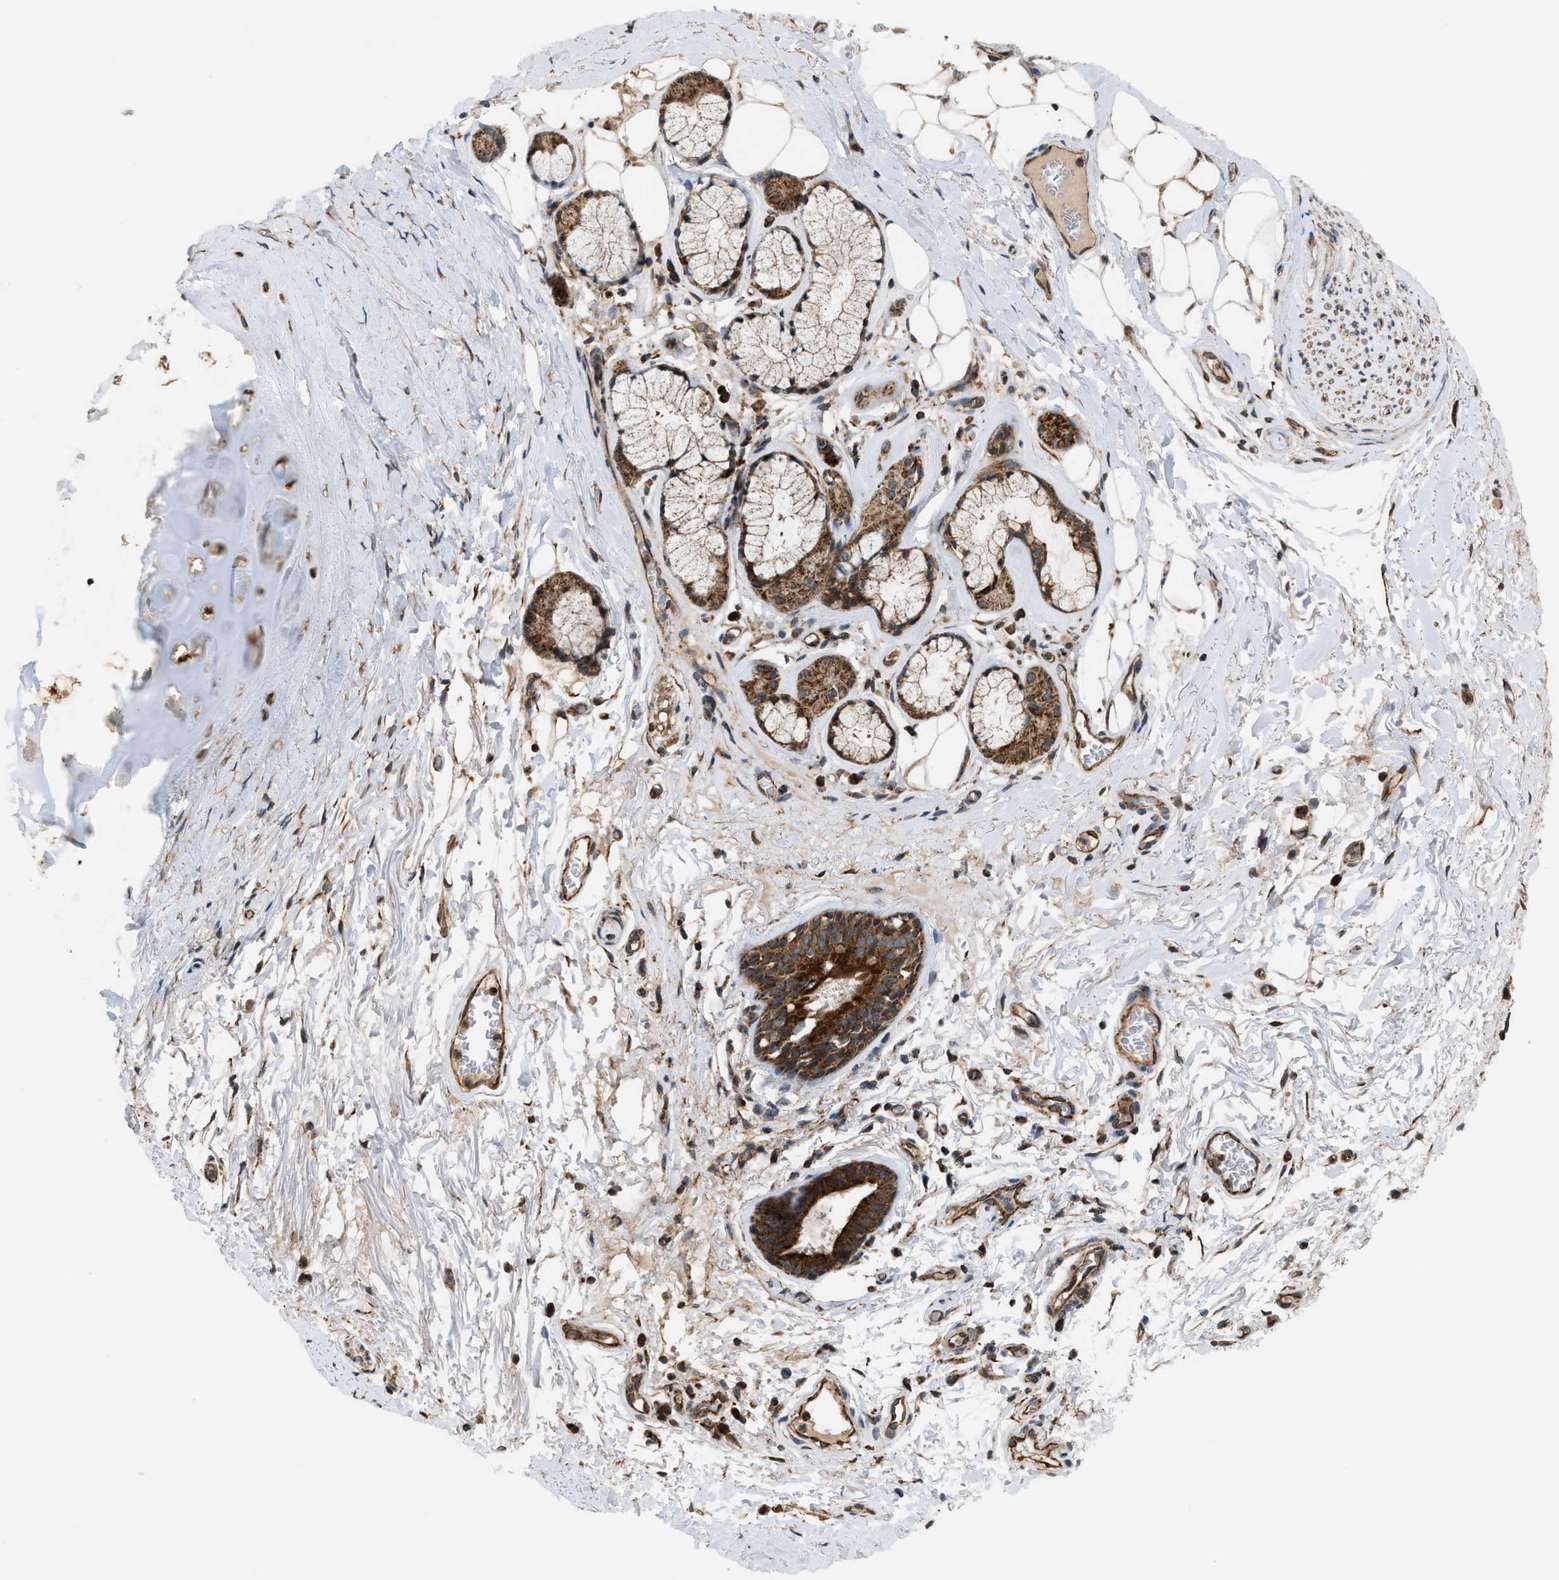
{"staining": {"intensity": "strong", "quantity": ">75%", "location": "cytoplasmic/membranous"}, "tissue": "bronchus", "cell_type": "Respiratory epithelial cells", "image_type": "normal", "snomed": [{"axis": "morphology", "description": "Normal tissue, NOS"}, {"axis": "topography", "description": "Cartilage tissue"}], "caption": "This image displays immunohistochemistry (IHC) staining of unremarkable human bronchus, with high strong cytoplasmic/membranous staining in approximately >75% of respiratory epithelial cells.", "gene": "SGSM2", "patient": {"sex": "female", "age": 63}}